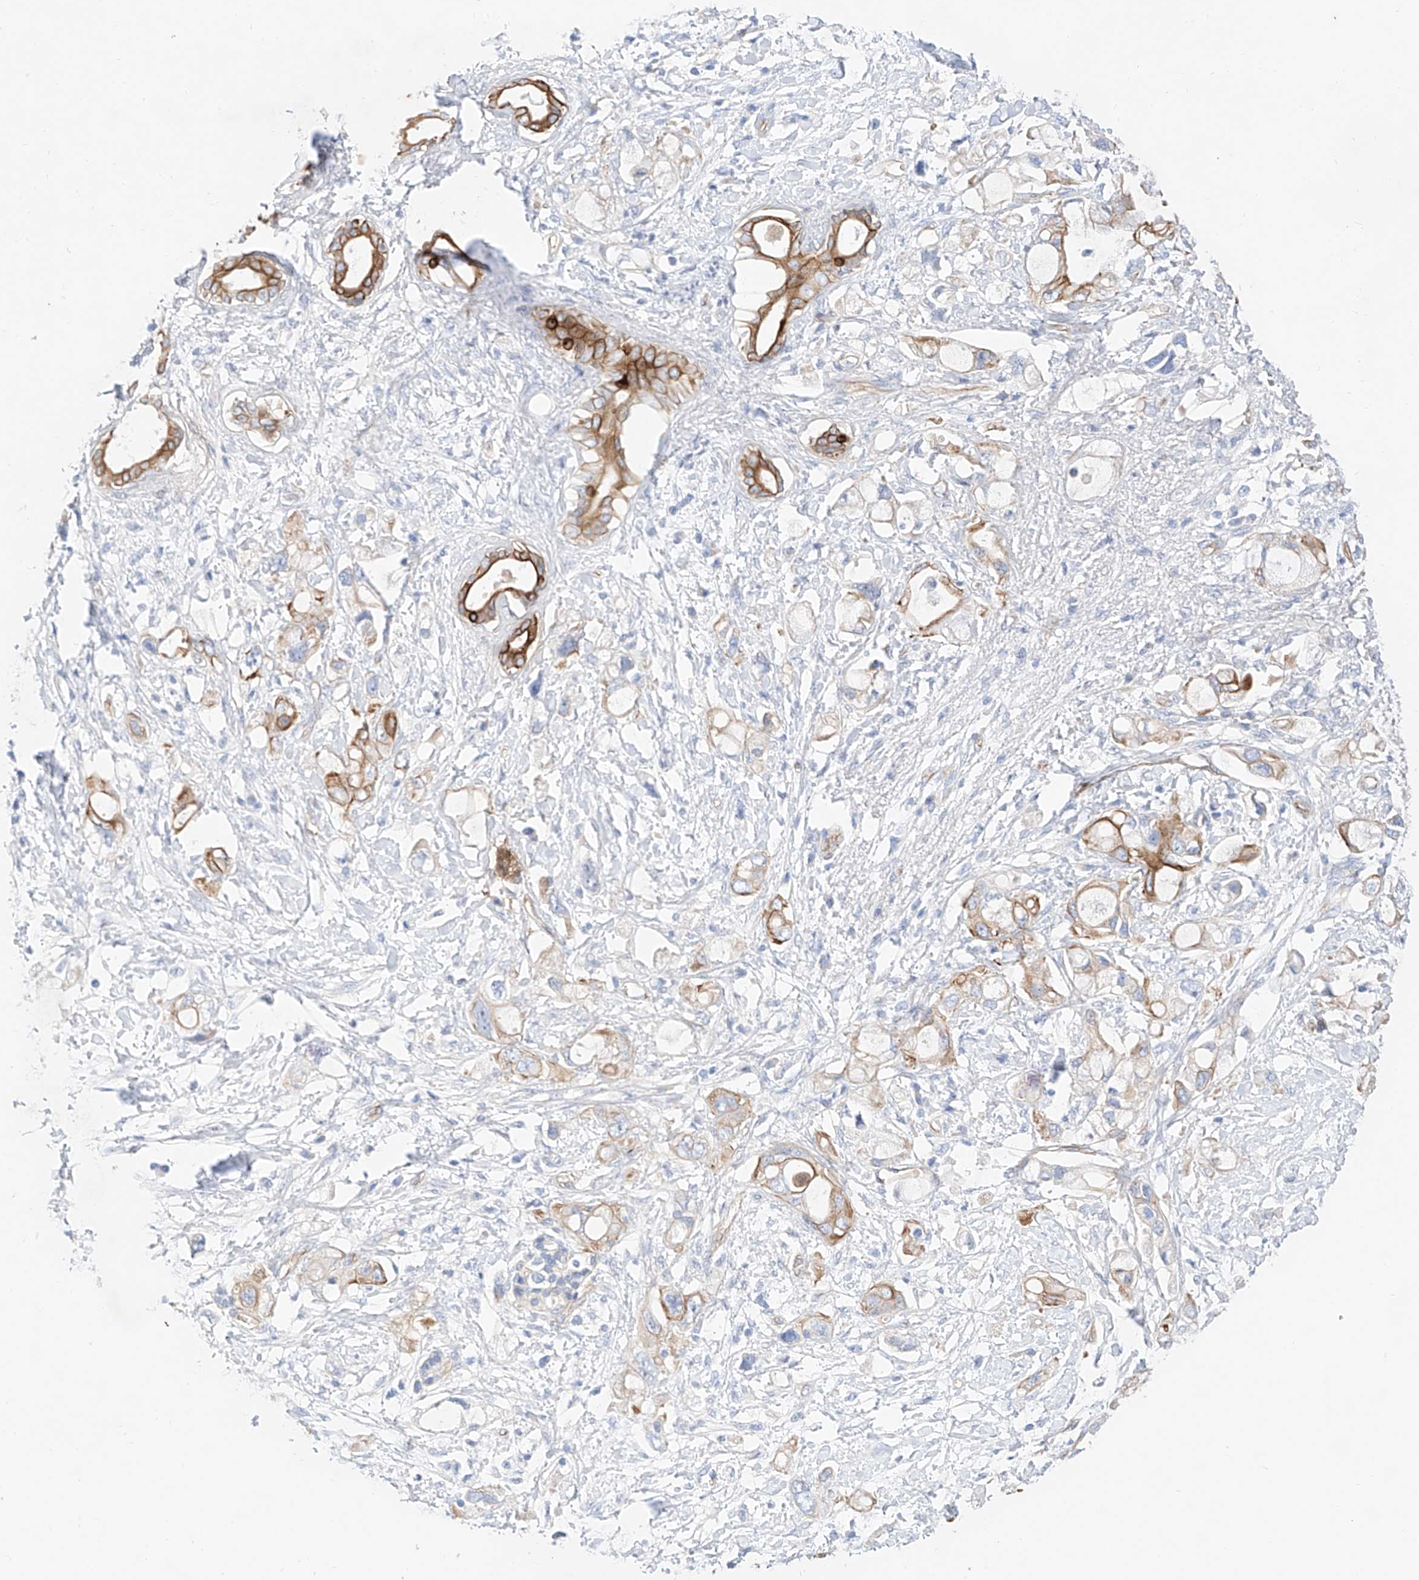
{"staining": {"intensity": "moderate", "quantity": "25%-75%", "location": "cytoplasmic/membranous"}, "tissue": "pancreatic cancer", "cell_type": "Tumor cells", "image_type": "cancer", "snomed": [{"axis": "morphology", "description": "Adenocarcinoma, NOS"}, {"axis": "topography", "description": "Pancreas"}], "caption": "This is a micrograph of immunohistochemistry (IHC) staining of pancreatic adenocarcinoma, which shows moderate expression in the cytoplasmic/membranous of tumor cells.", "gene": "SBSPON", "patient": {"sex": "female", "age": 56}}